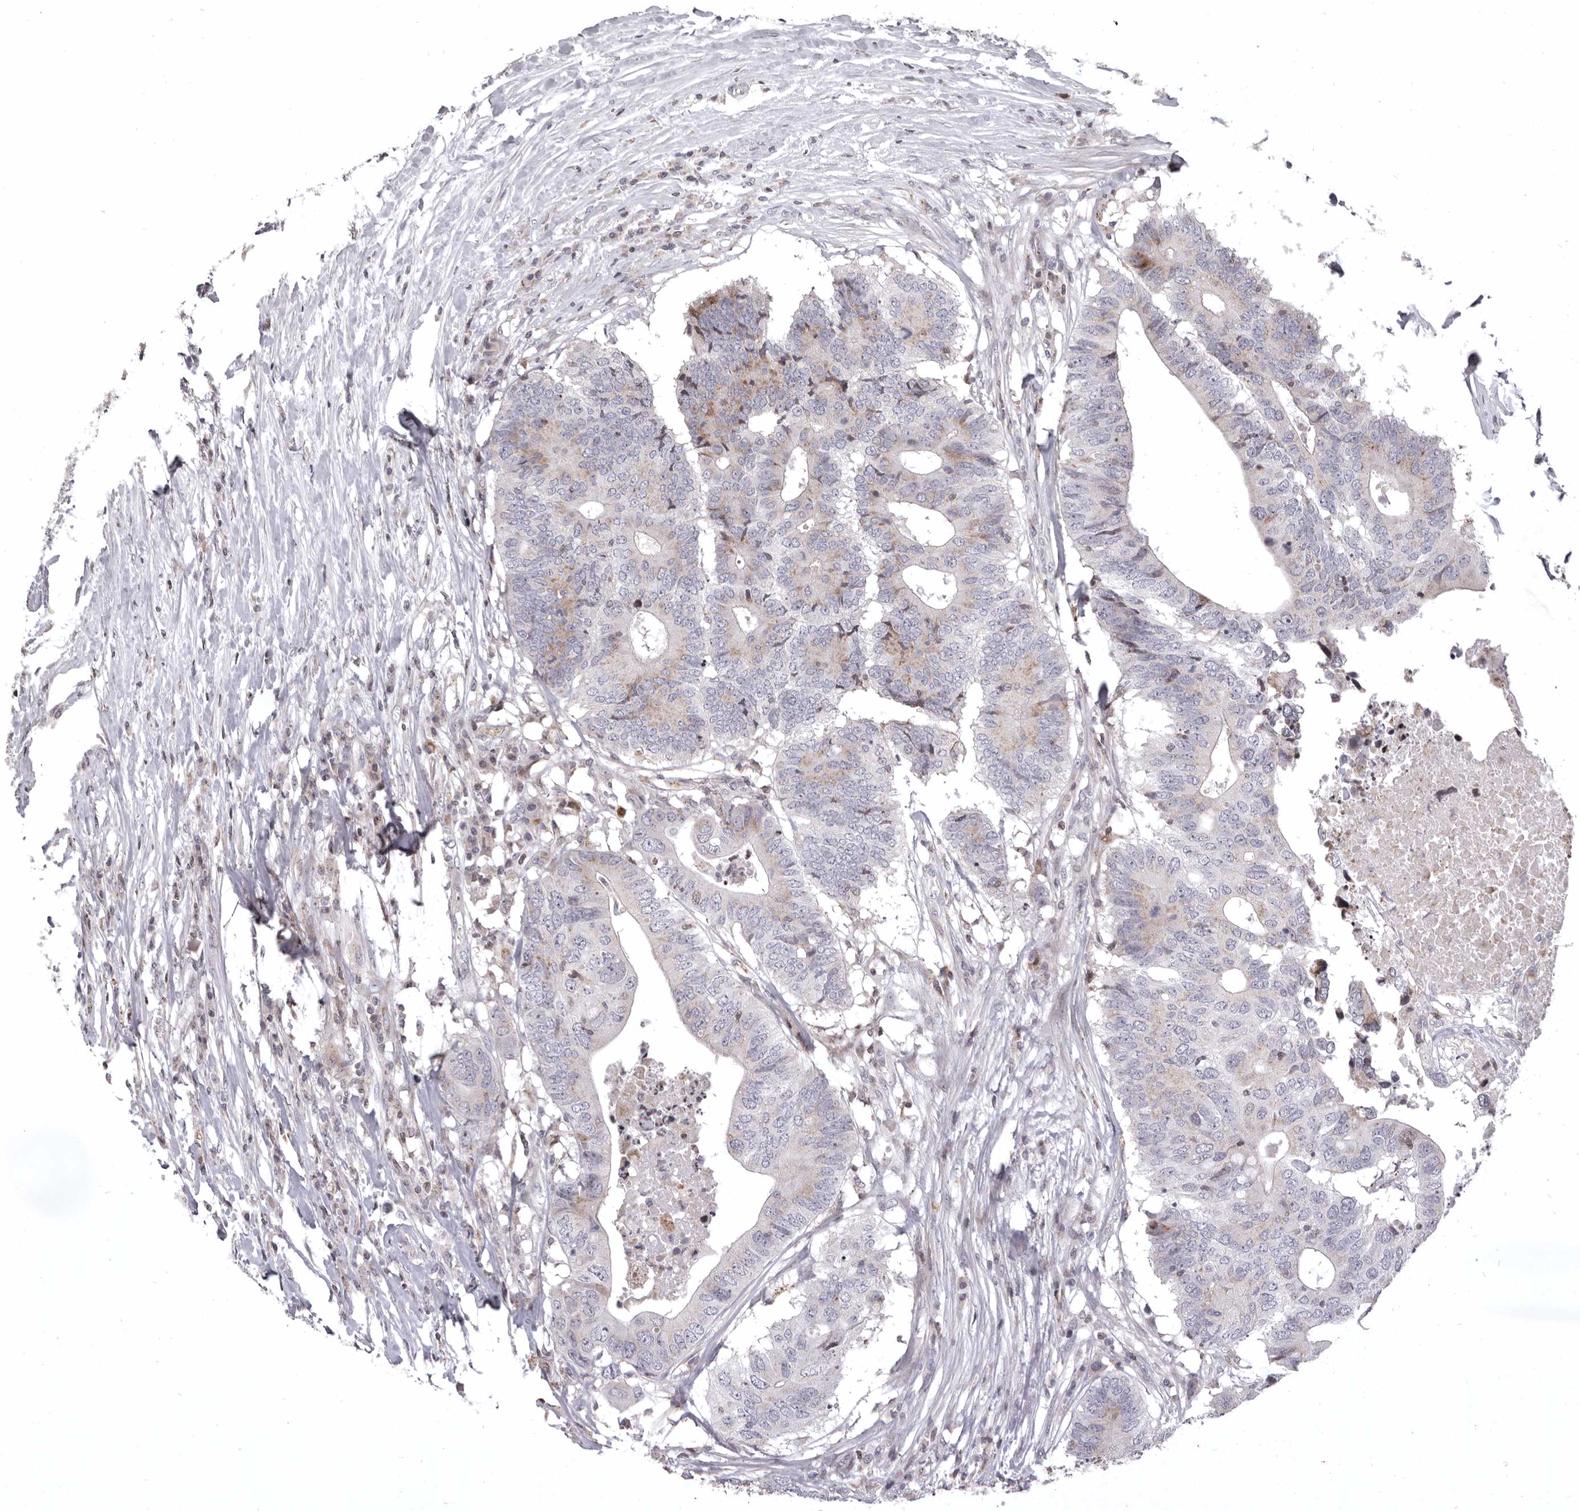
{"staining": {"intensity": "weak", "quantity": "<25%", "location": "cytoplasmic/membranous"}, "tissue": "colorectal cancer", "cell_type": "Tumor cells", "image_type": "cancer", "snomed": [{"axis": "morphology", "description": "Adenocarcinoma, NOS"}, {"axis": "topography", "description": "Colon"}], "caption": "Immunohistochemistry (IHC) micrograph of human adenocarcinoma (colorectal) stained for a protein (brown), which reveals no positivity in tumor cells.", "gene": "AZIN1", "patient": {"sex": "male", "age": 71}}